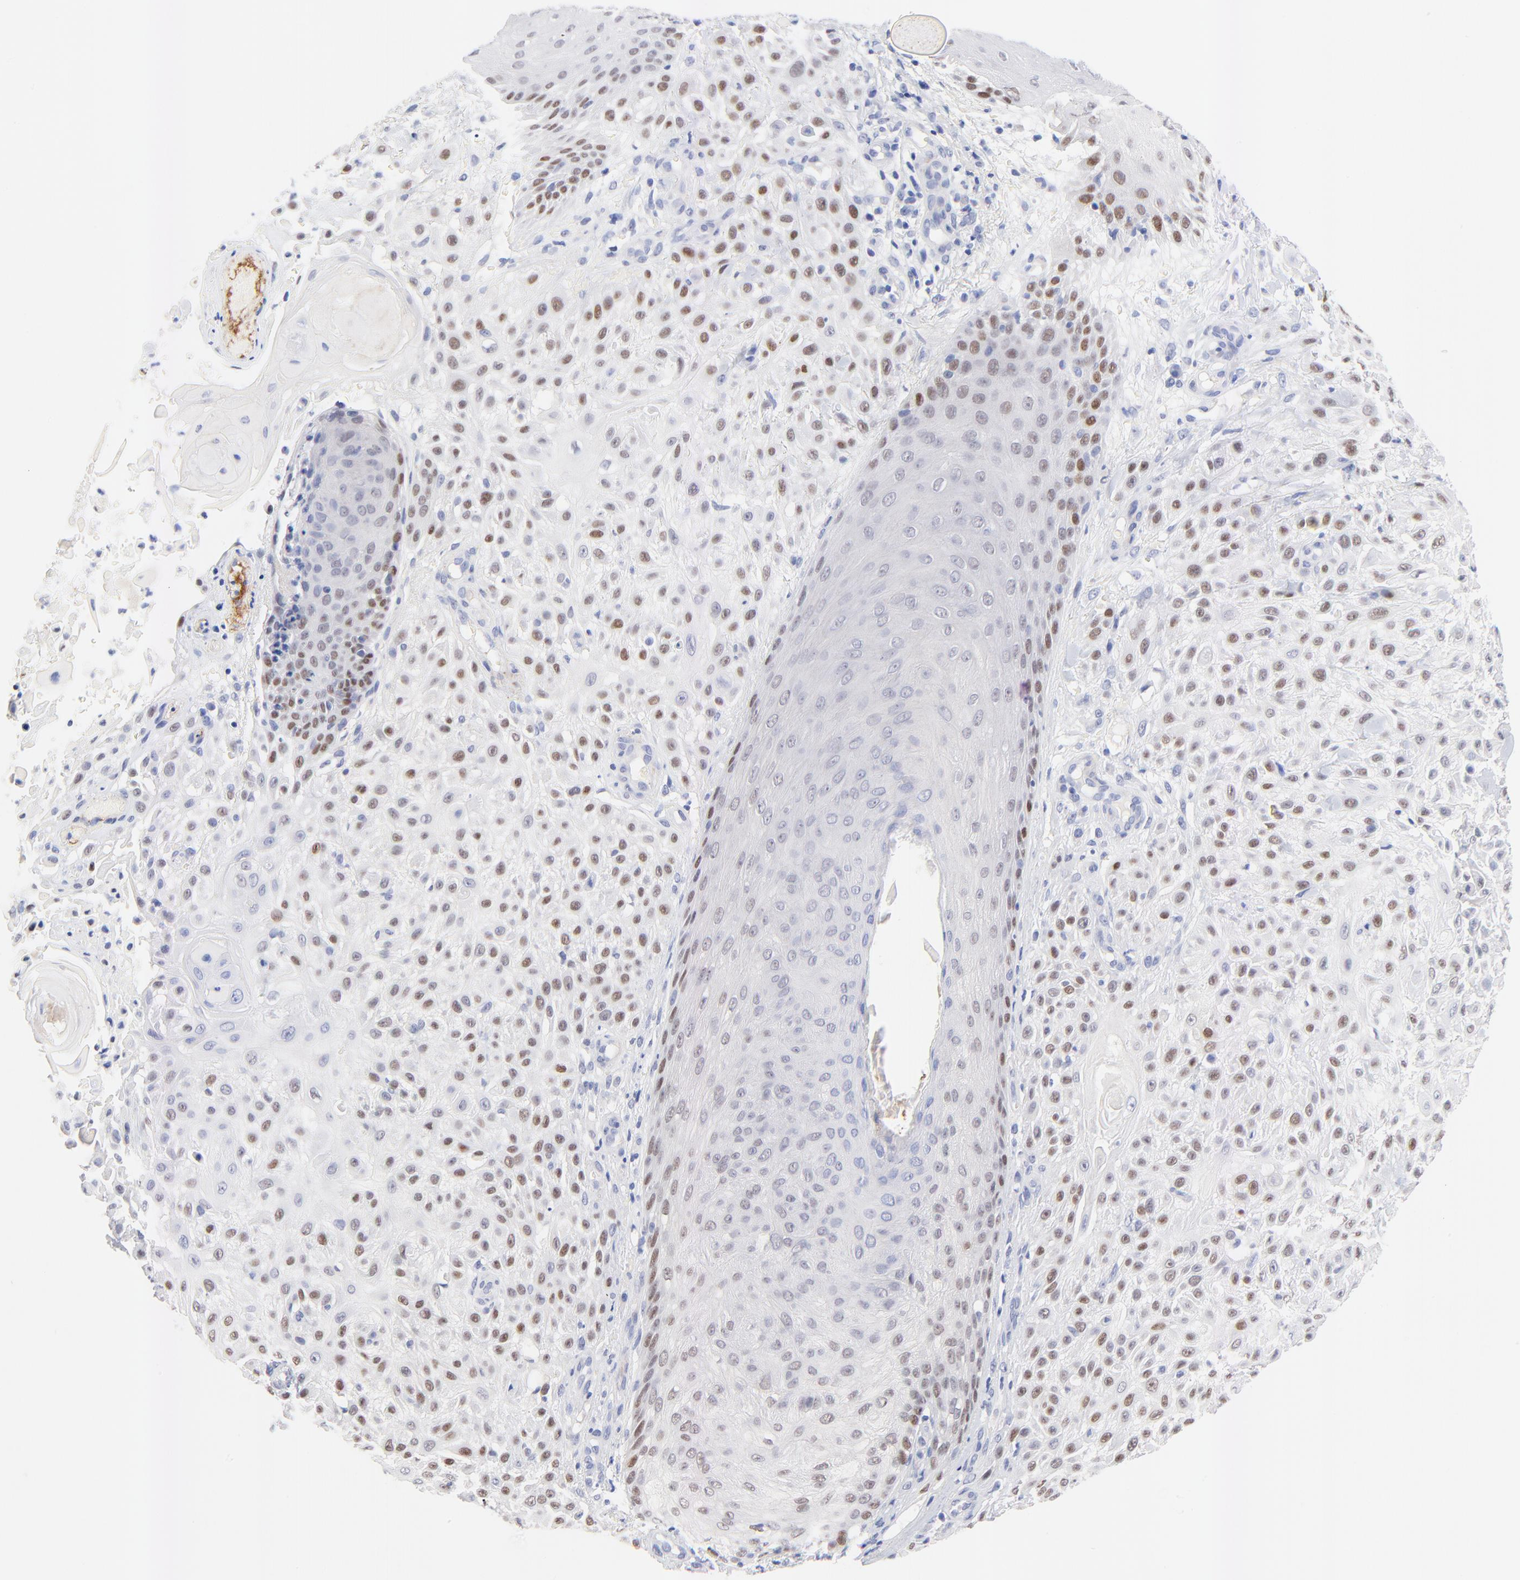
{"staining": {"intensity": "moderate", "quantity": "25%-75%", "location": "nuclear"}, "tissue": "skin cancer", "cell_type": "Tumor cells", "image_type": "cancer", "snomed": [{"axis": "morphology", "description": "Squamous cell carcinoma, NOS"}, {"axis": "topography", "description": "Skin"}], "caption": "Brown immunohistochemical staining in squamous cell carcinoma (skin) reveals moderate nuclear expression in about 25%-75% of tumor cells.", "gene": "FAM117B", "patient": {"sex": "female", "age": 42}}